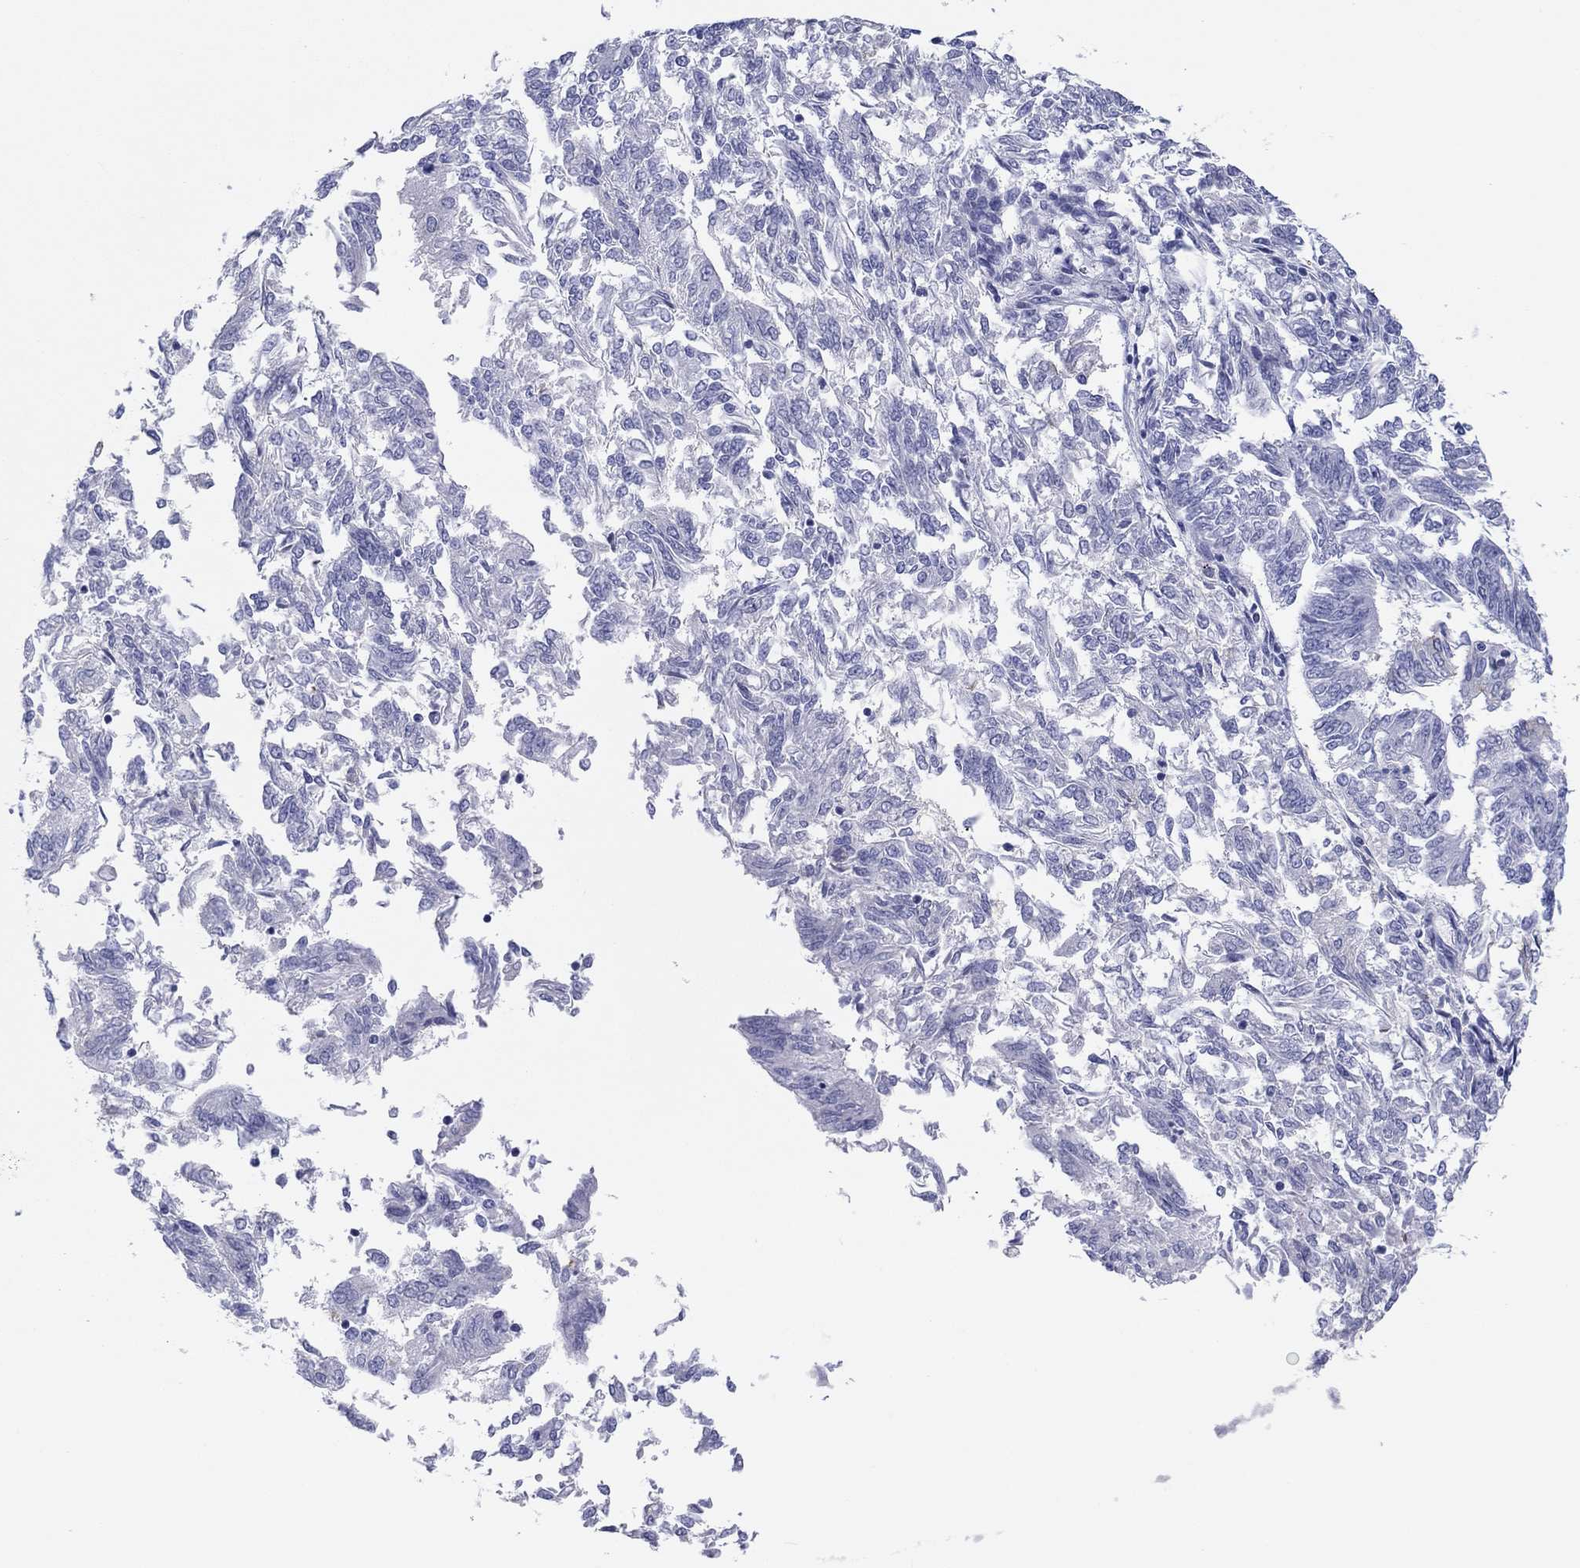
{"staining": {"intensity": "negative", "quantity": "none", "location": "none"}, "tissue": "endometrial cancer", "cell_type": "Tumor cells", "image_type": "cancer", "snomed": [{"axis": "morphology", "description": "Adenocarcinoma, NOS"}, {"axis": "topography", "description": "Endometrium"}], "caption": "DAB immunohistochemical staining of human endometrial cancer (adenocarcinoma) shows no significant positivity in tumor cells.", "gene": "ERICH3", "patient": {"sex": "female", "age": 58}}